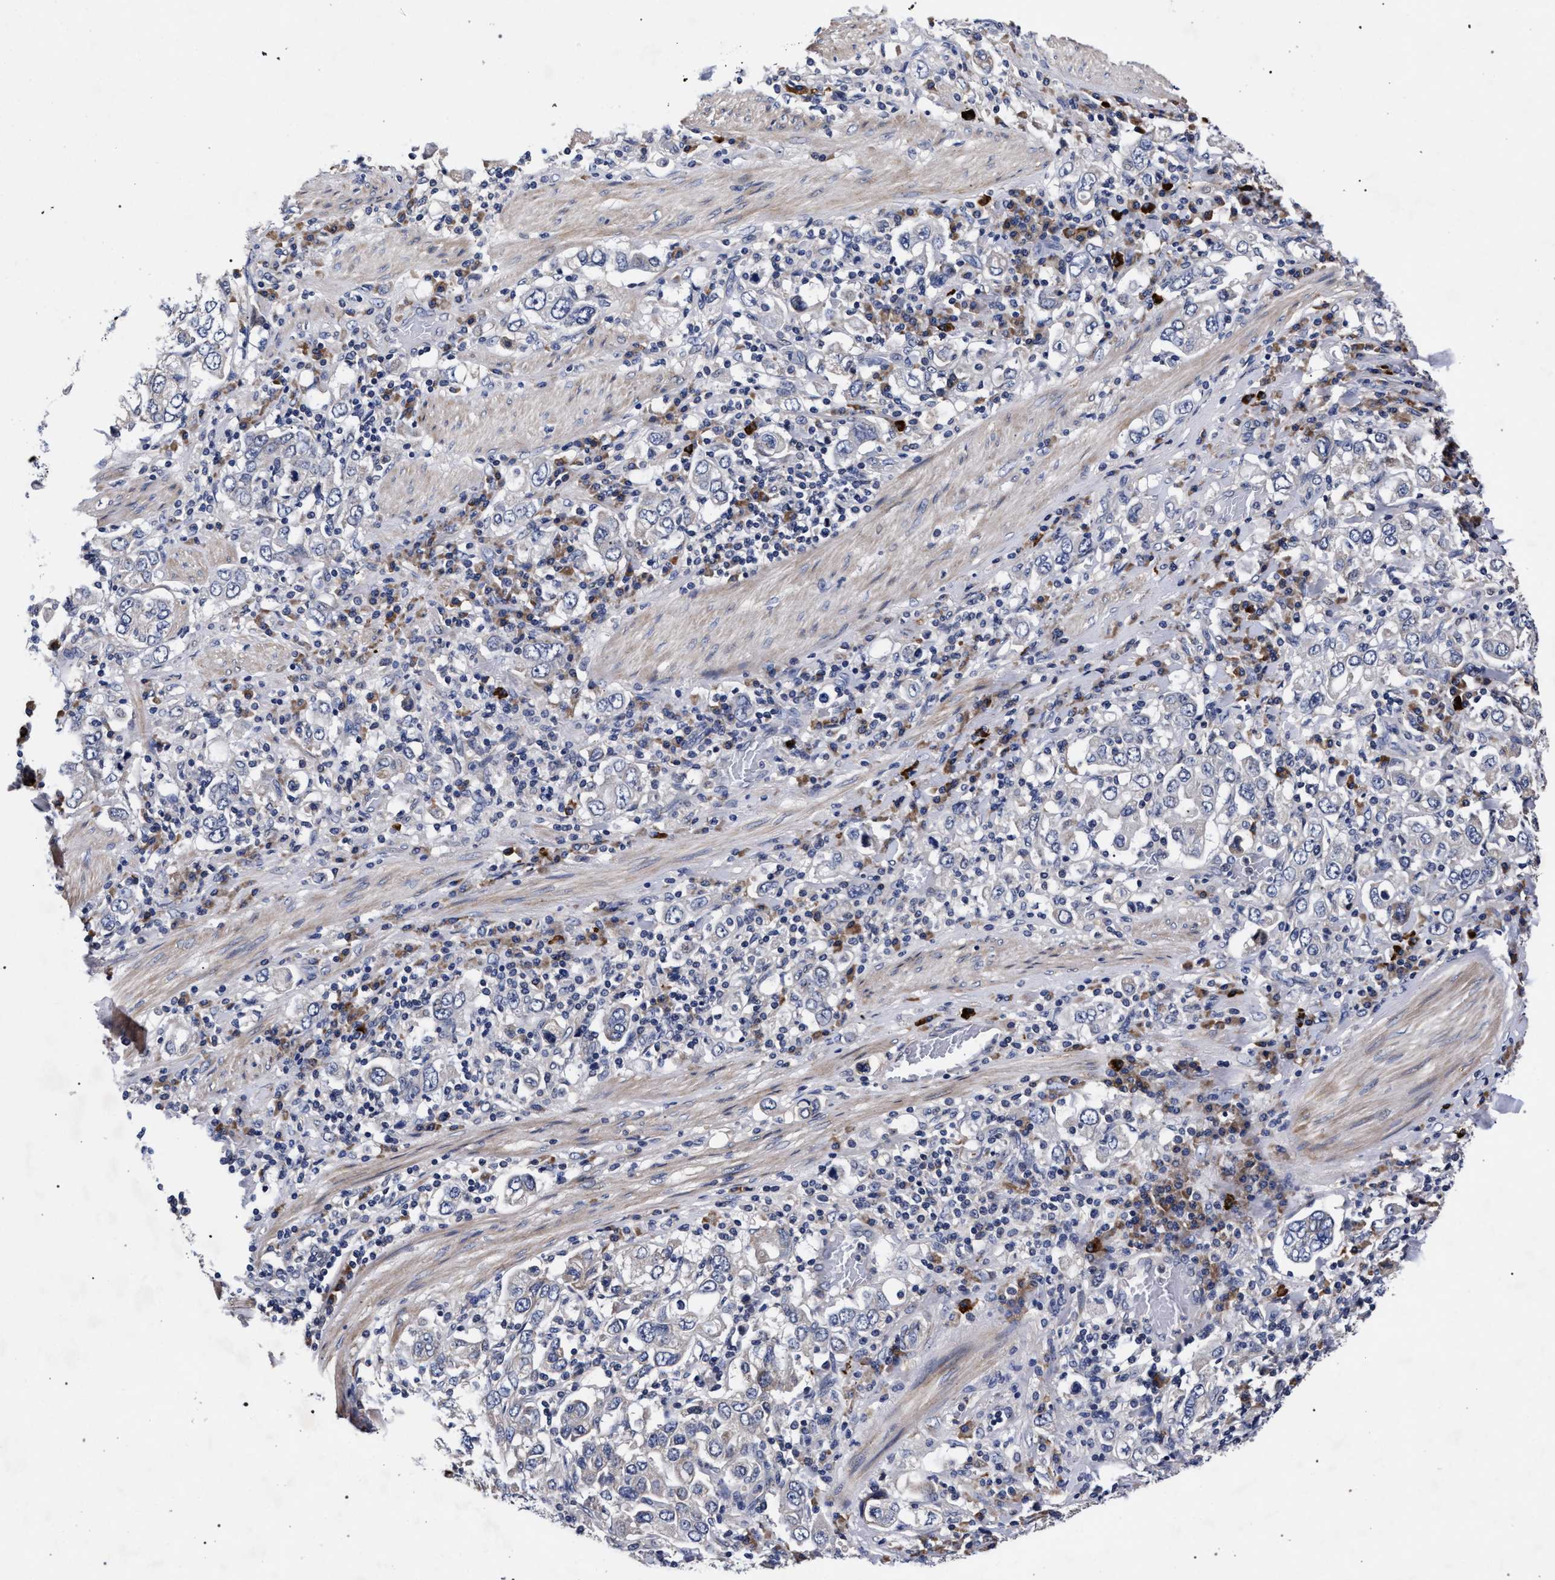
{"staining": {"intensity": "negative", "quantity": "none", "location": "none"}, "tissue": "stomach cancer", "cell_type": "Tumor cells", "image_type": "cancer", "snomed": [{"axis": "morphology", "description": "Adenocarcinoma, NOS"}, {"axis": "topography", "description": "Stomach, upper"}], "caption": "The image demonstrates no significant expression in tumor cells of stomach adenocarcinoma.", "gene": "CFAP95", "patient": {"sex": "male", "age": 62}}